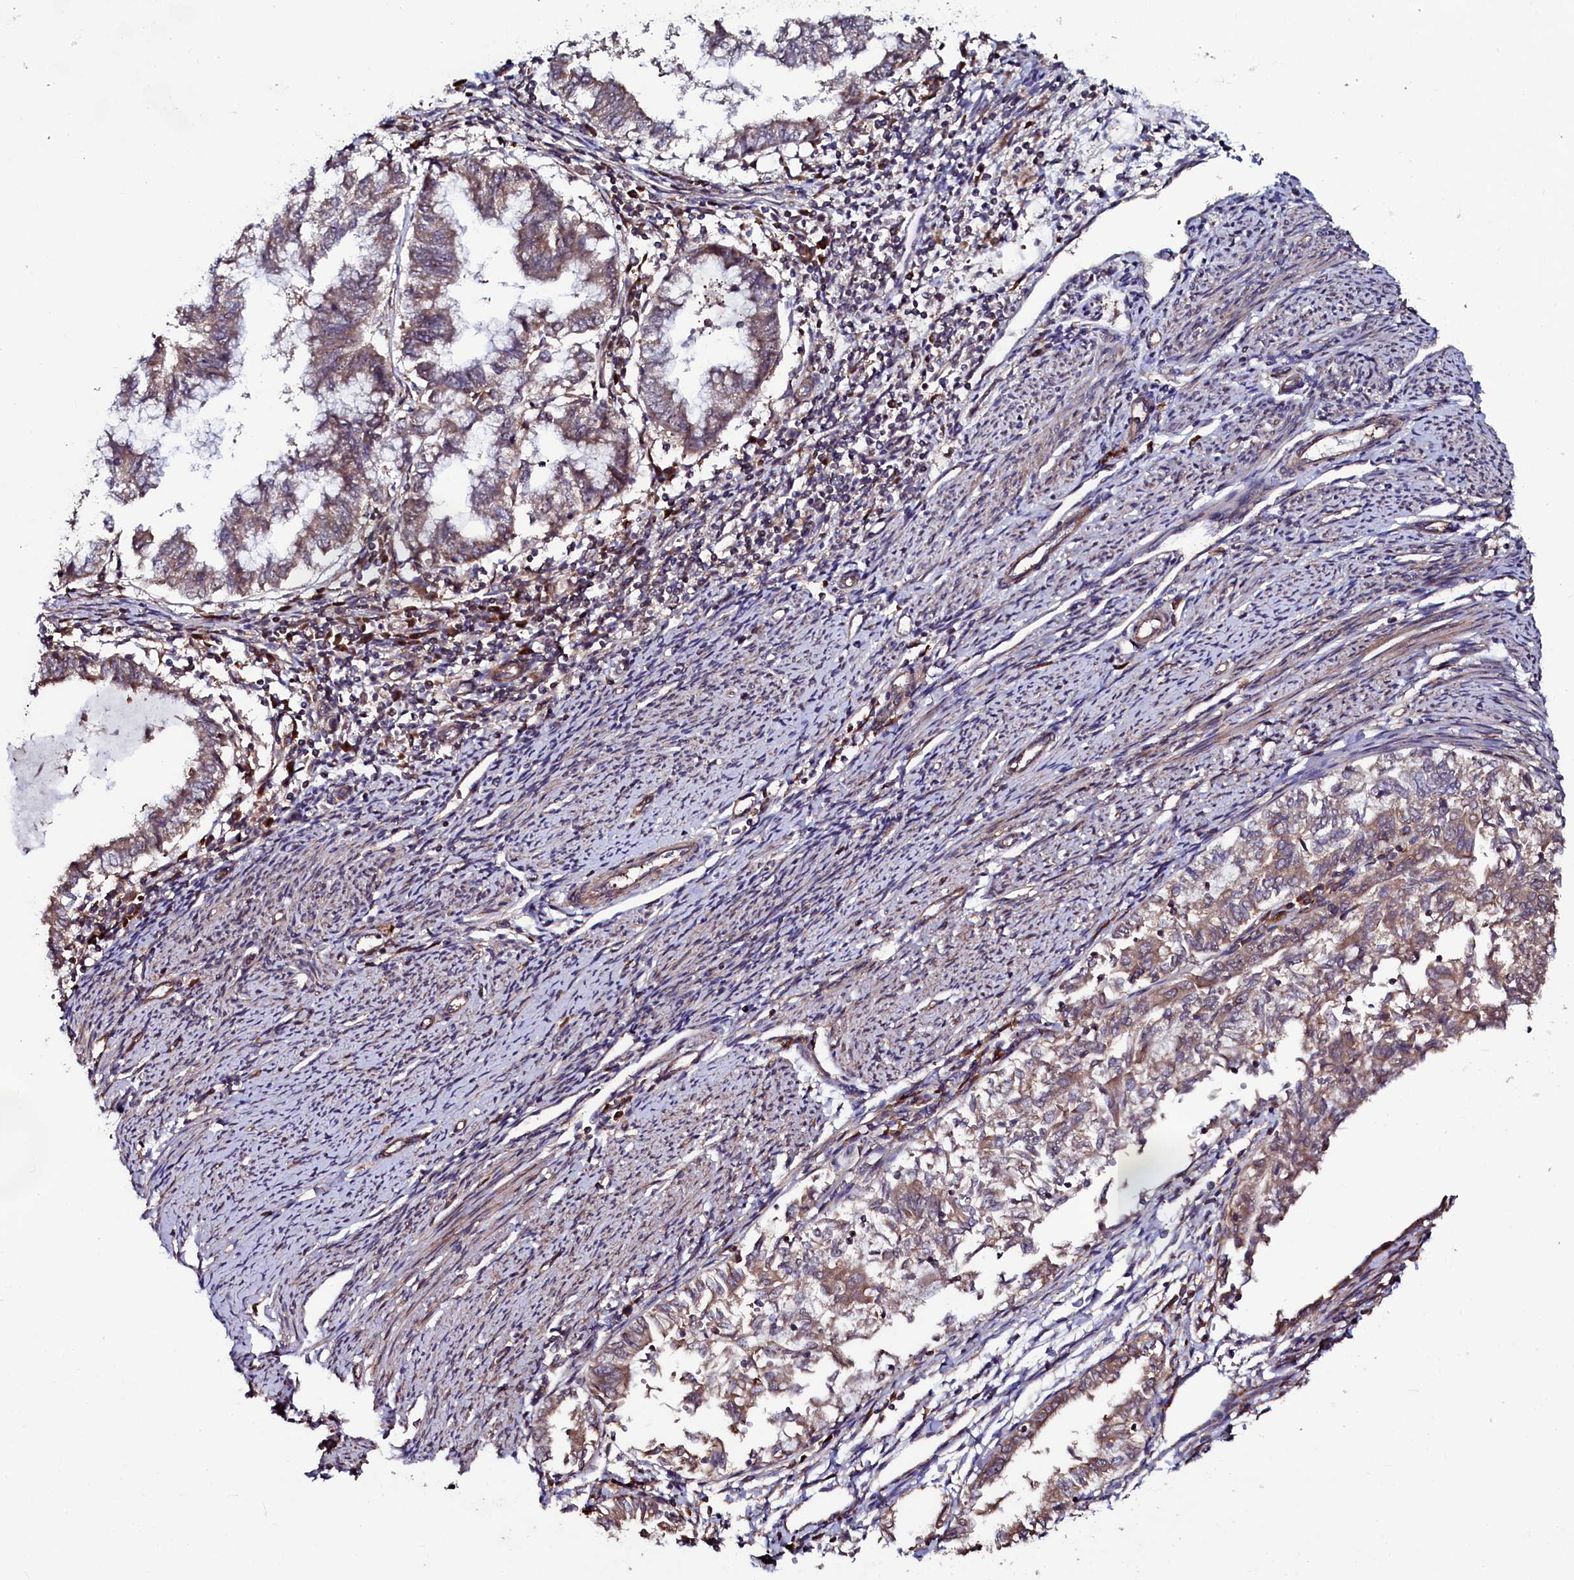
{"staining": {"intensity": "moderate", "quantity": "25%-75%", "location": "cytoplasmic/membranous"}, "tissue": "endometrial cancer", "cell_type": "Tumor cells", "image_type": "cancer", "snomed": [{"axis": "morphology", "description": "Adenocarcinoma, NOS"}, {"axis": "topography", "description": "Endometrium"}], "caption": "Endometrial cancer (adenocarcinoma) was stained to show a protein in brown. There is medium levels of moderate cytoplasmic/membranous positivity in about 25%-75% of tumor cells.", "gene": "USPL1", "patient": {"sex": "female", "age": 79}}